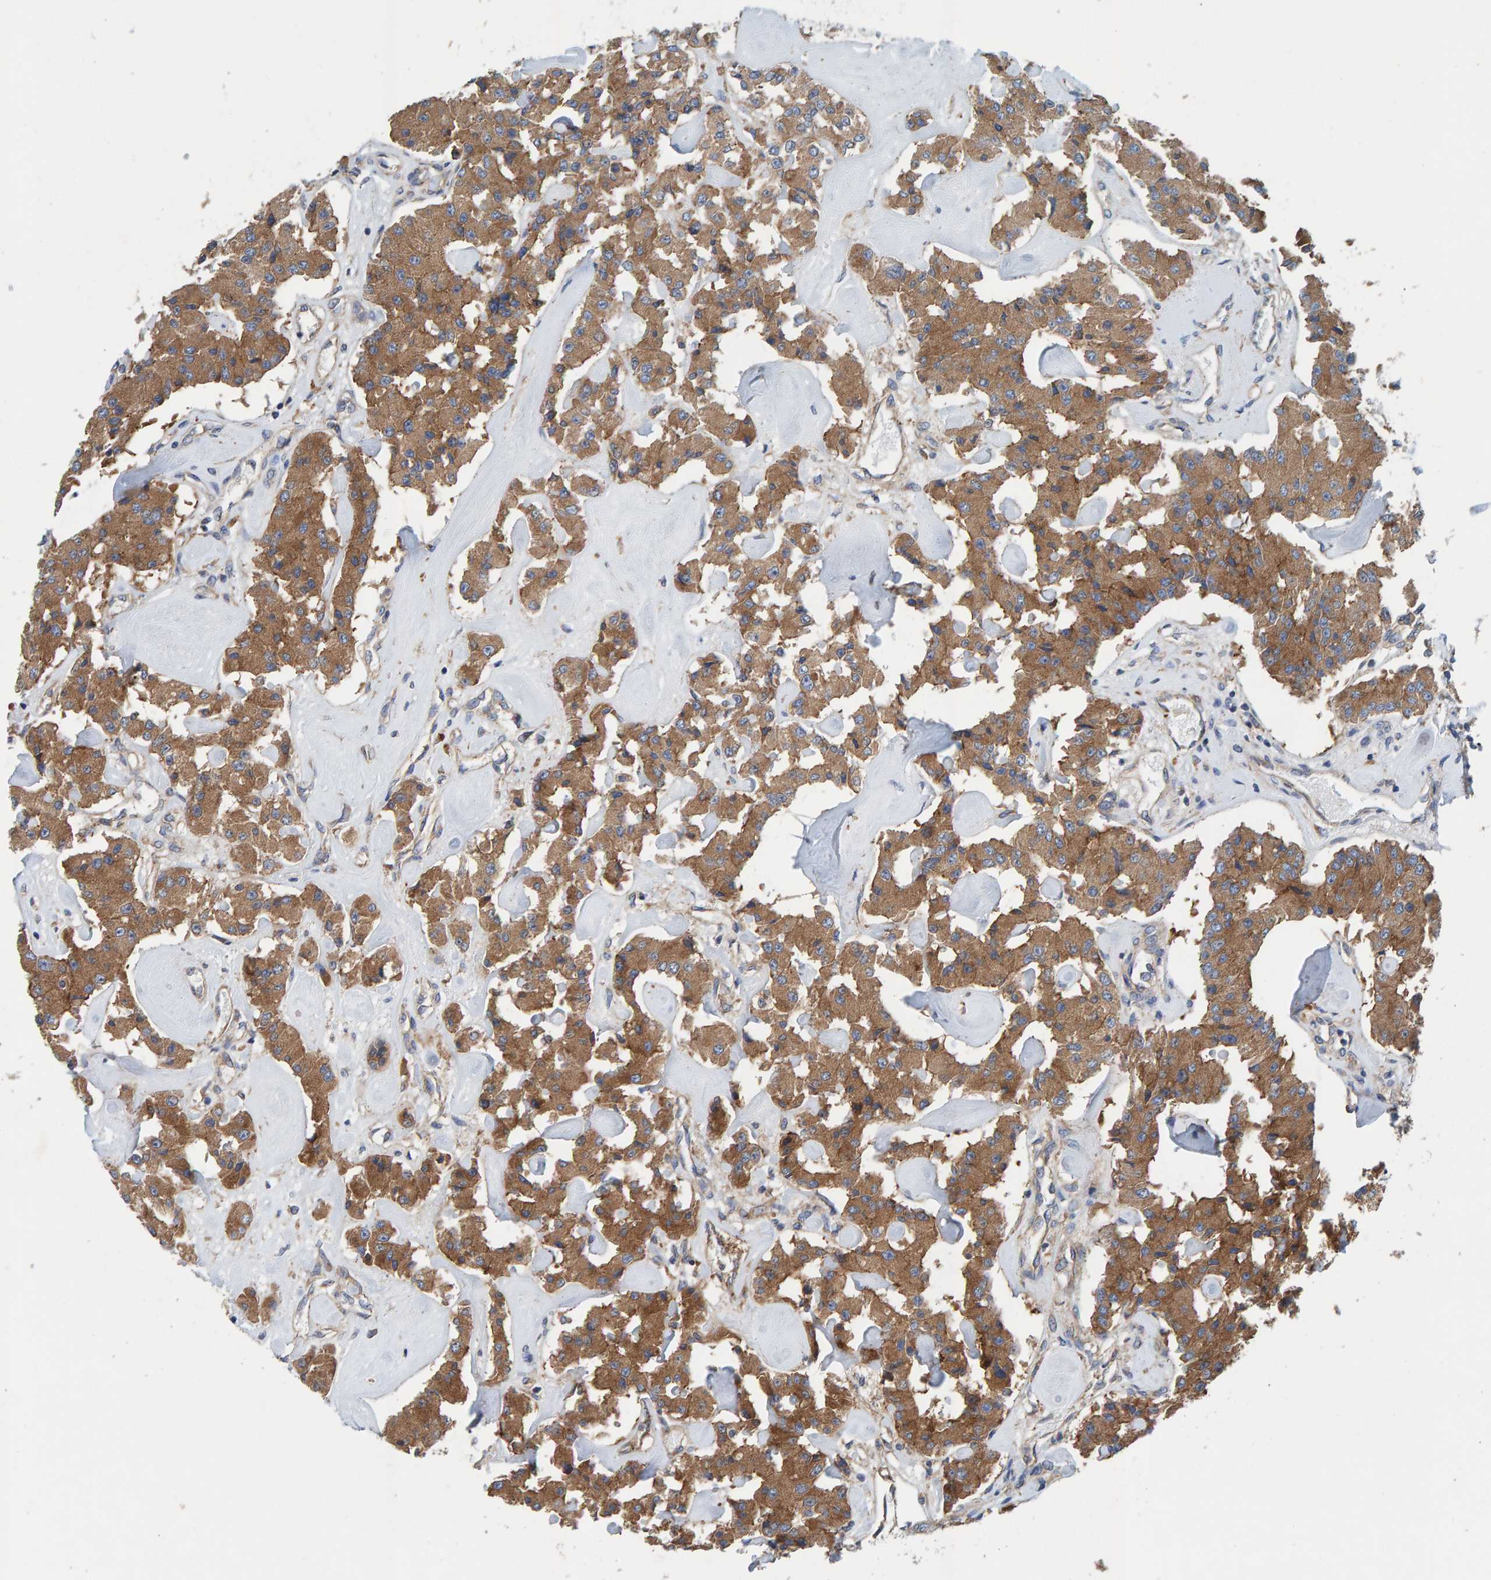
{"staining": {"intensity": "moderate", "quantity": ">75%", "location": "cytoplasmic/membranous"}, "tissue": "carcinoid", "cell_type": "Tumor cells", "image_type": "cancer", "snomed": [{"axis": "morphology", "description": "Carcinoid, malignant, NOS"}, {"axis": "topography", "description": "Pancreas"}], "caption": "Carcinoid stained with immunohistochemistry shows moderate cytoplasmic/membranous expression in approximately >75% of tumor cells. The staining was performed using DAB, with brown indicating positive protein expression. Nuclei are stained blue with hematoxylin.", "gene": "MKLN1", "patient": {"sex": "male", "age": 41}}